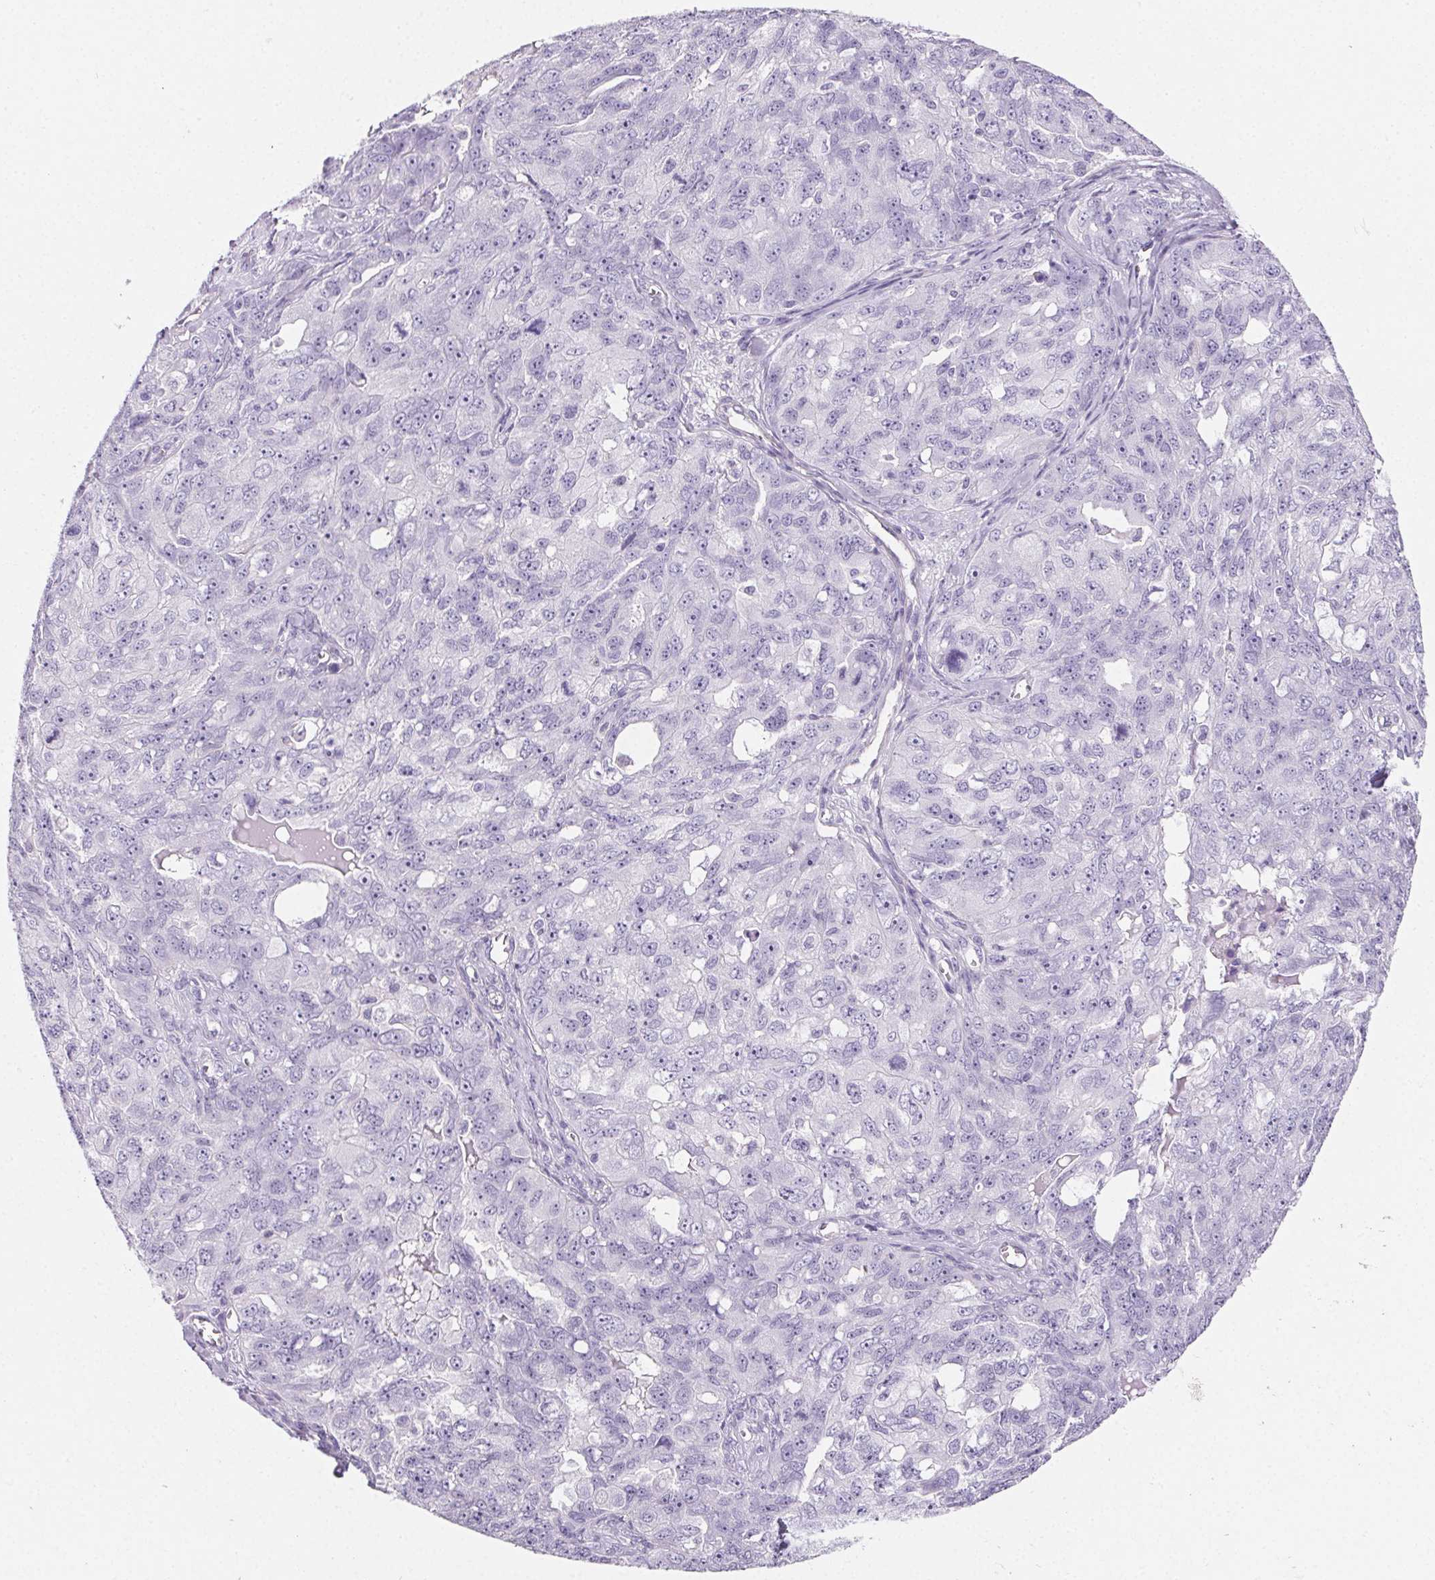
{"staining": {"intensity": "negative", "quantity": "none", "location": "none"}, "tissue": "ovarian cancer", "cell_type": "Tumor cells", "image_type": "cancer", "snomed": [{"axis": "morphology", "description": "Carcinoma, endometroid"}, {"axis": "topography", "description": "Ovary"}], "caption": "Ovarian cancer (endometroid carcinoma) was stained to show a protein in brown. There is no significant expression in tumor cells.", "gene": "PRSS3", "patient": {"sex": "female", "age": 70}}